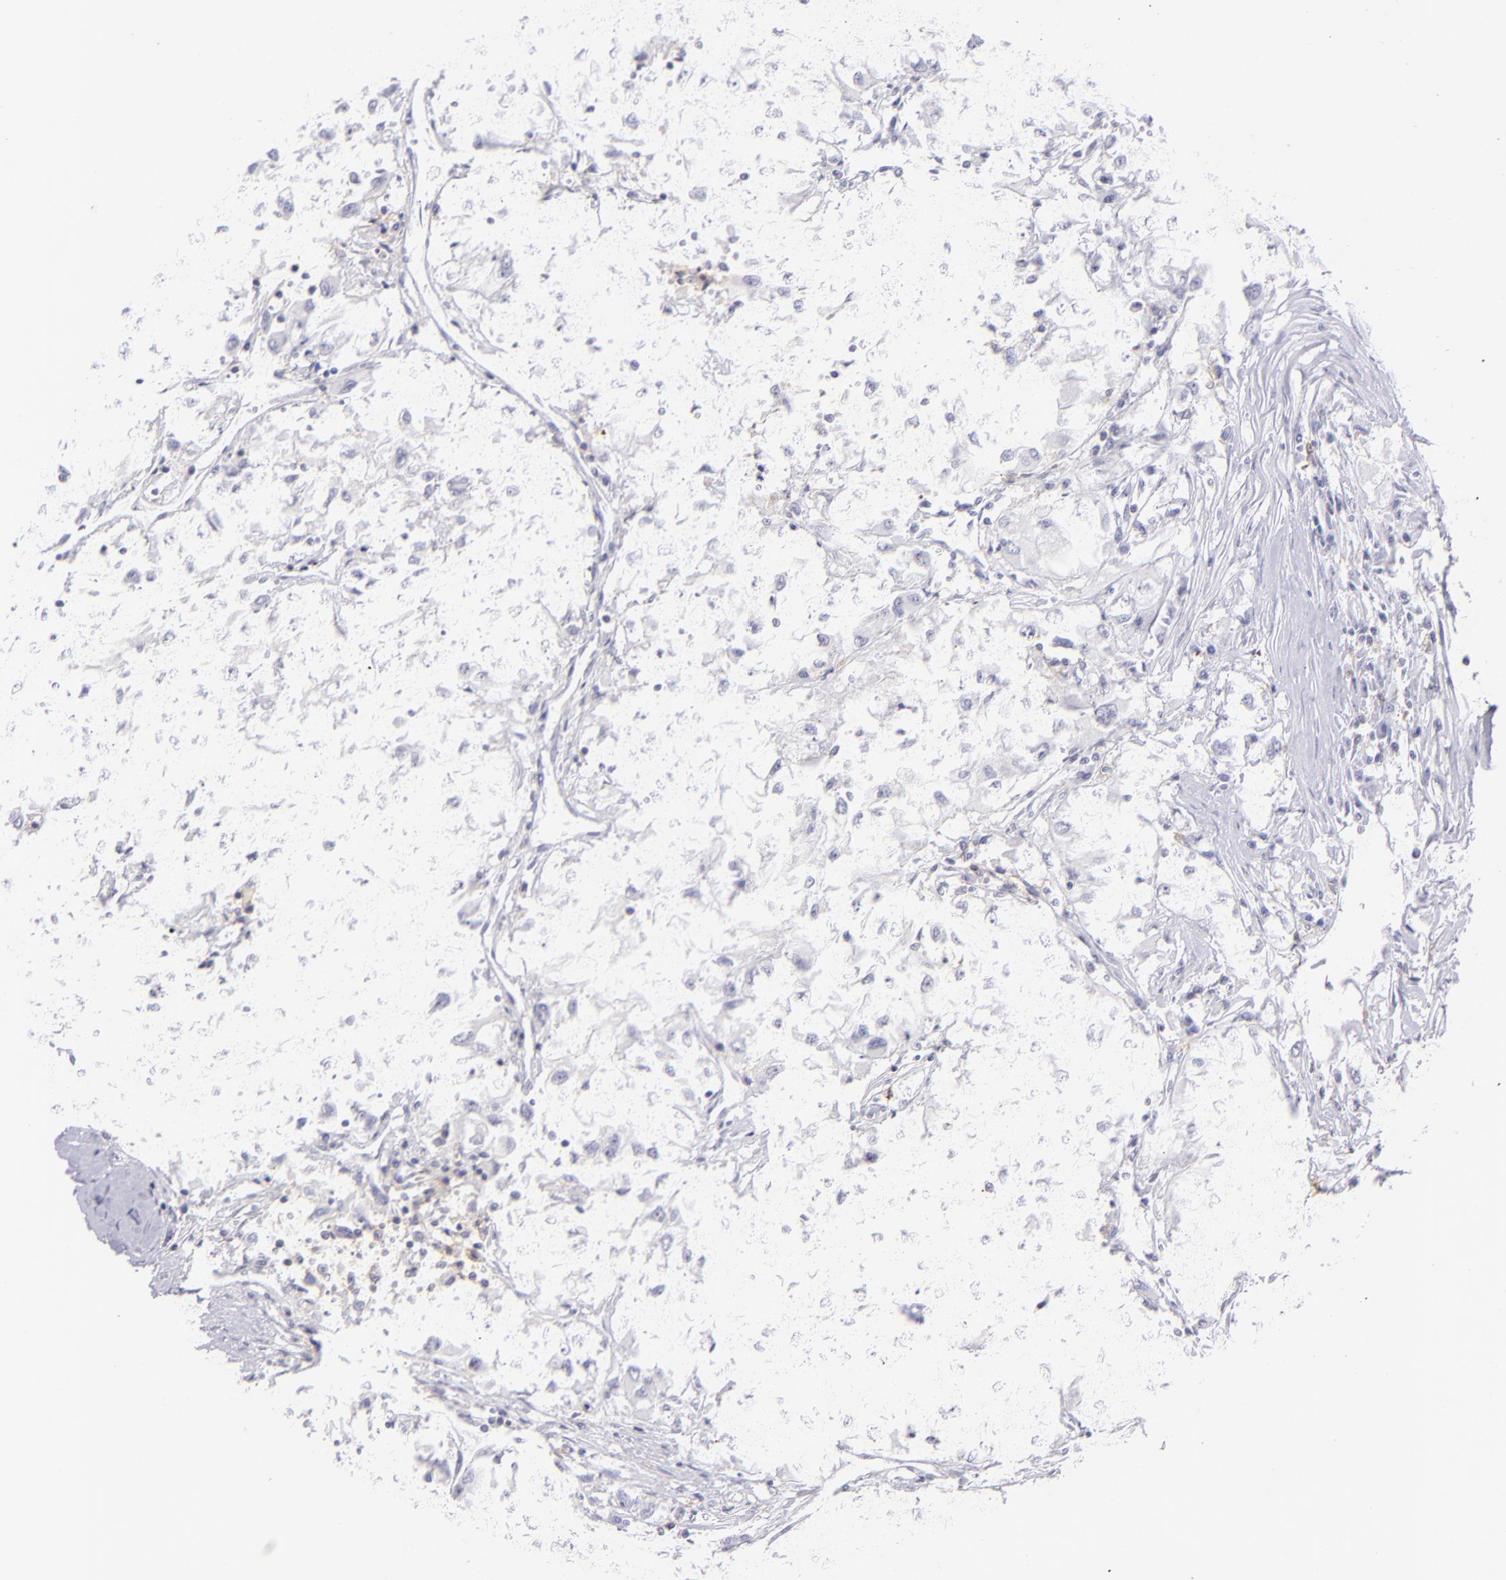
{"staining": {"intensity": "negative", "quantity": "none", "location": "none"}, "tissue": "renal cancer", "cell_type": "Tumor cells", "image_type": "cancer", "snomed": [{"axis": "morphology", "description": "Adenocarcinoma, NOS"}, {"axis": "topography", "description": "Kidney"}], "caption": "The micrograph reveals no staining of tumor cells in renal adenocarcinoma.", "gene": "CD69", "patient": {"sex": "male", "age": 59}}